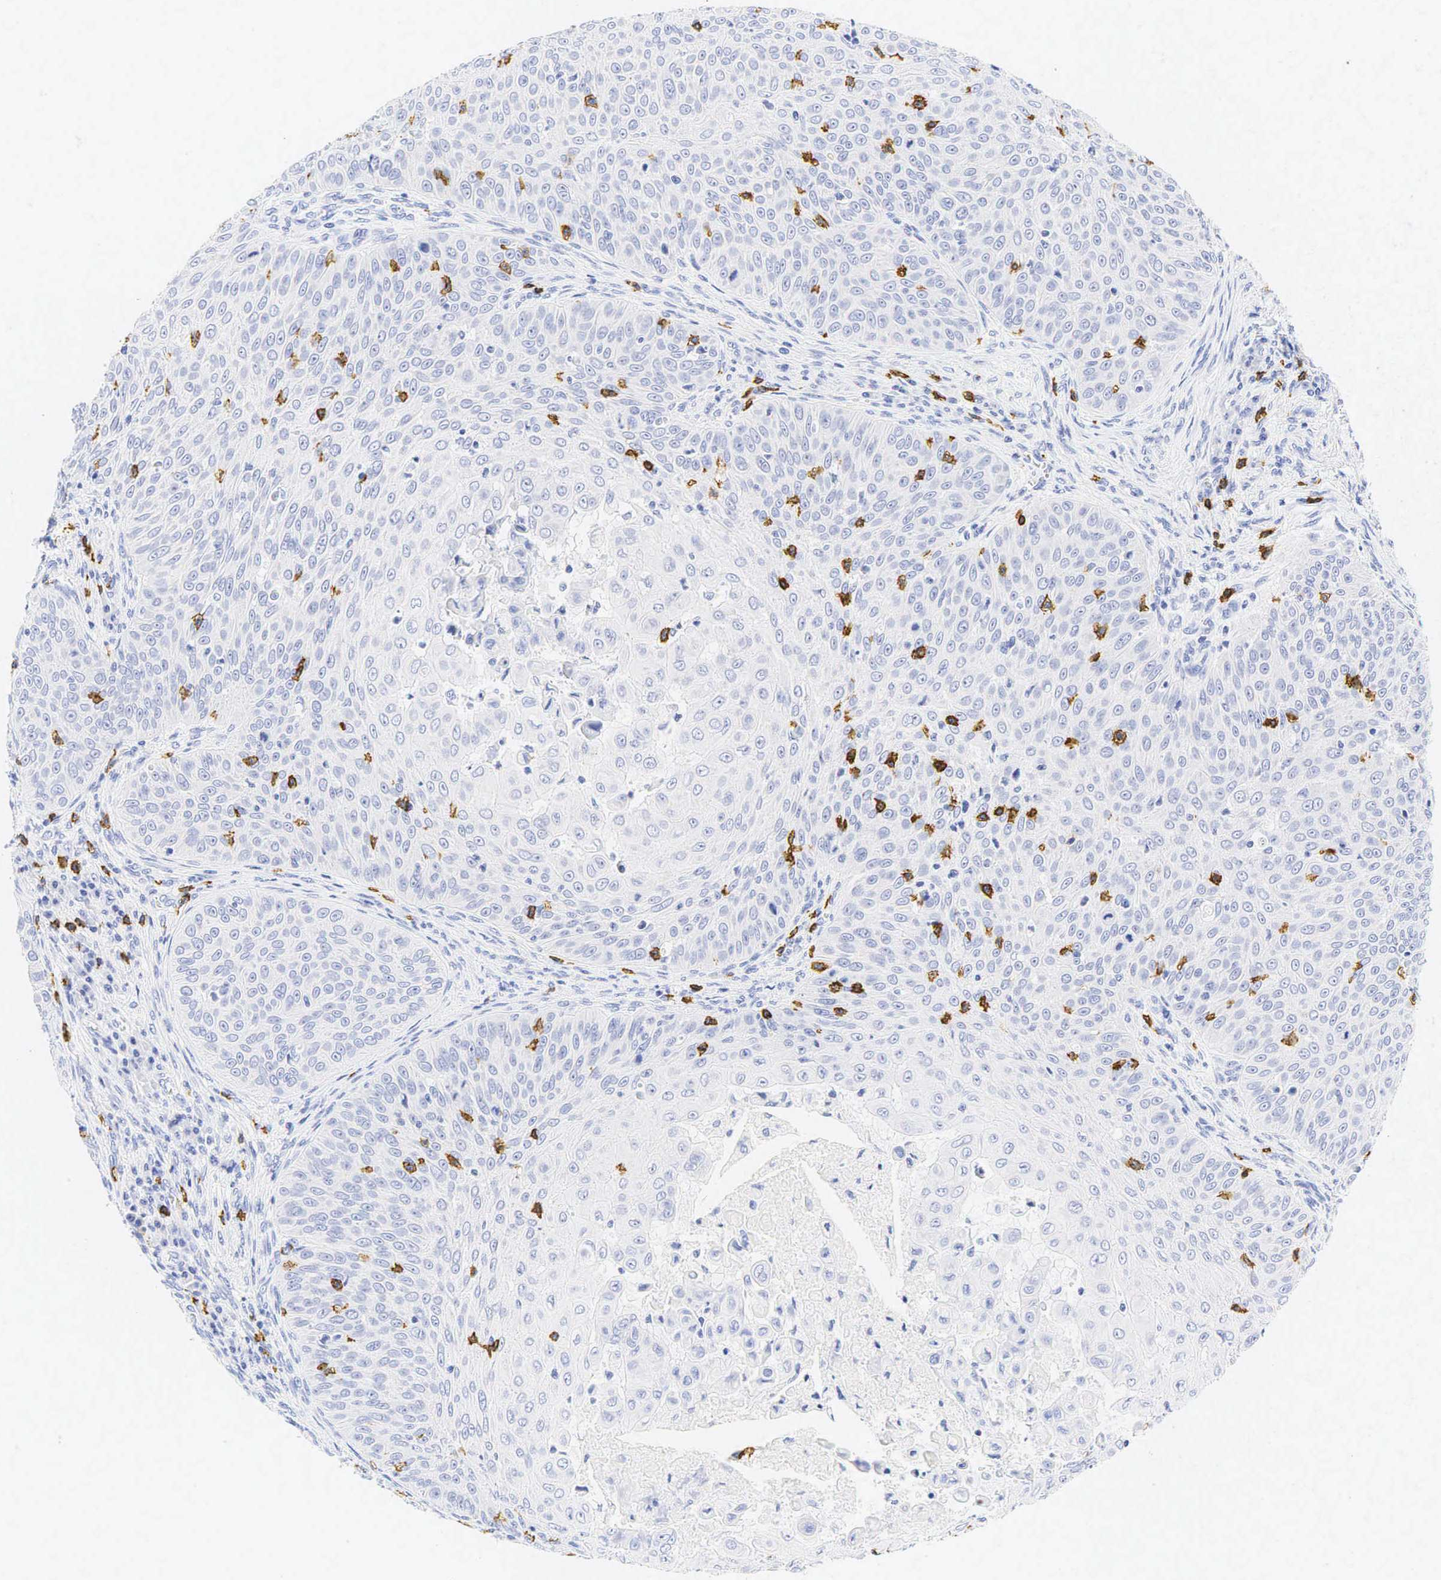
{"staining": {"intensity": "negative", "quantity": "none", "location": "none"}, "tissue": "skin cancer", "cell_type": "Tumor cells", "image_type": "cancer", "snomed": [{"axis": "morphology", "description": "Squamous cell carcinoma, NOS"}, {"axis": "topography", "description": "Skin"}], "caption": "This histopathology image is of skin cancer (squamous cell carcinoma) stained with immunohistochemistry to label a protein in brown with the nuclei are counter-stained blue. There is no positivity in tumor cells. (Stains: DAB (3,3'-diaminobenzidine) immunohistochemistry with hematoxylin counter stain, Microscopy: brightfield microscopy at high magnification).", "gene": "CD8A", "patient": {"sex": "male", "age": 82}}